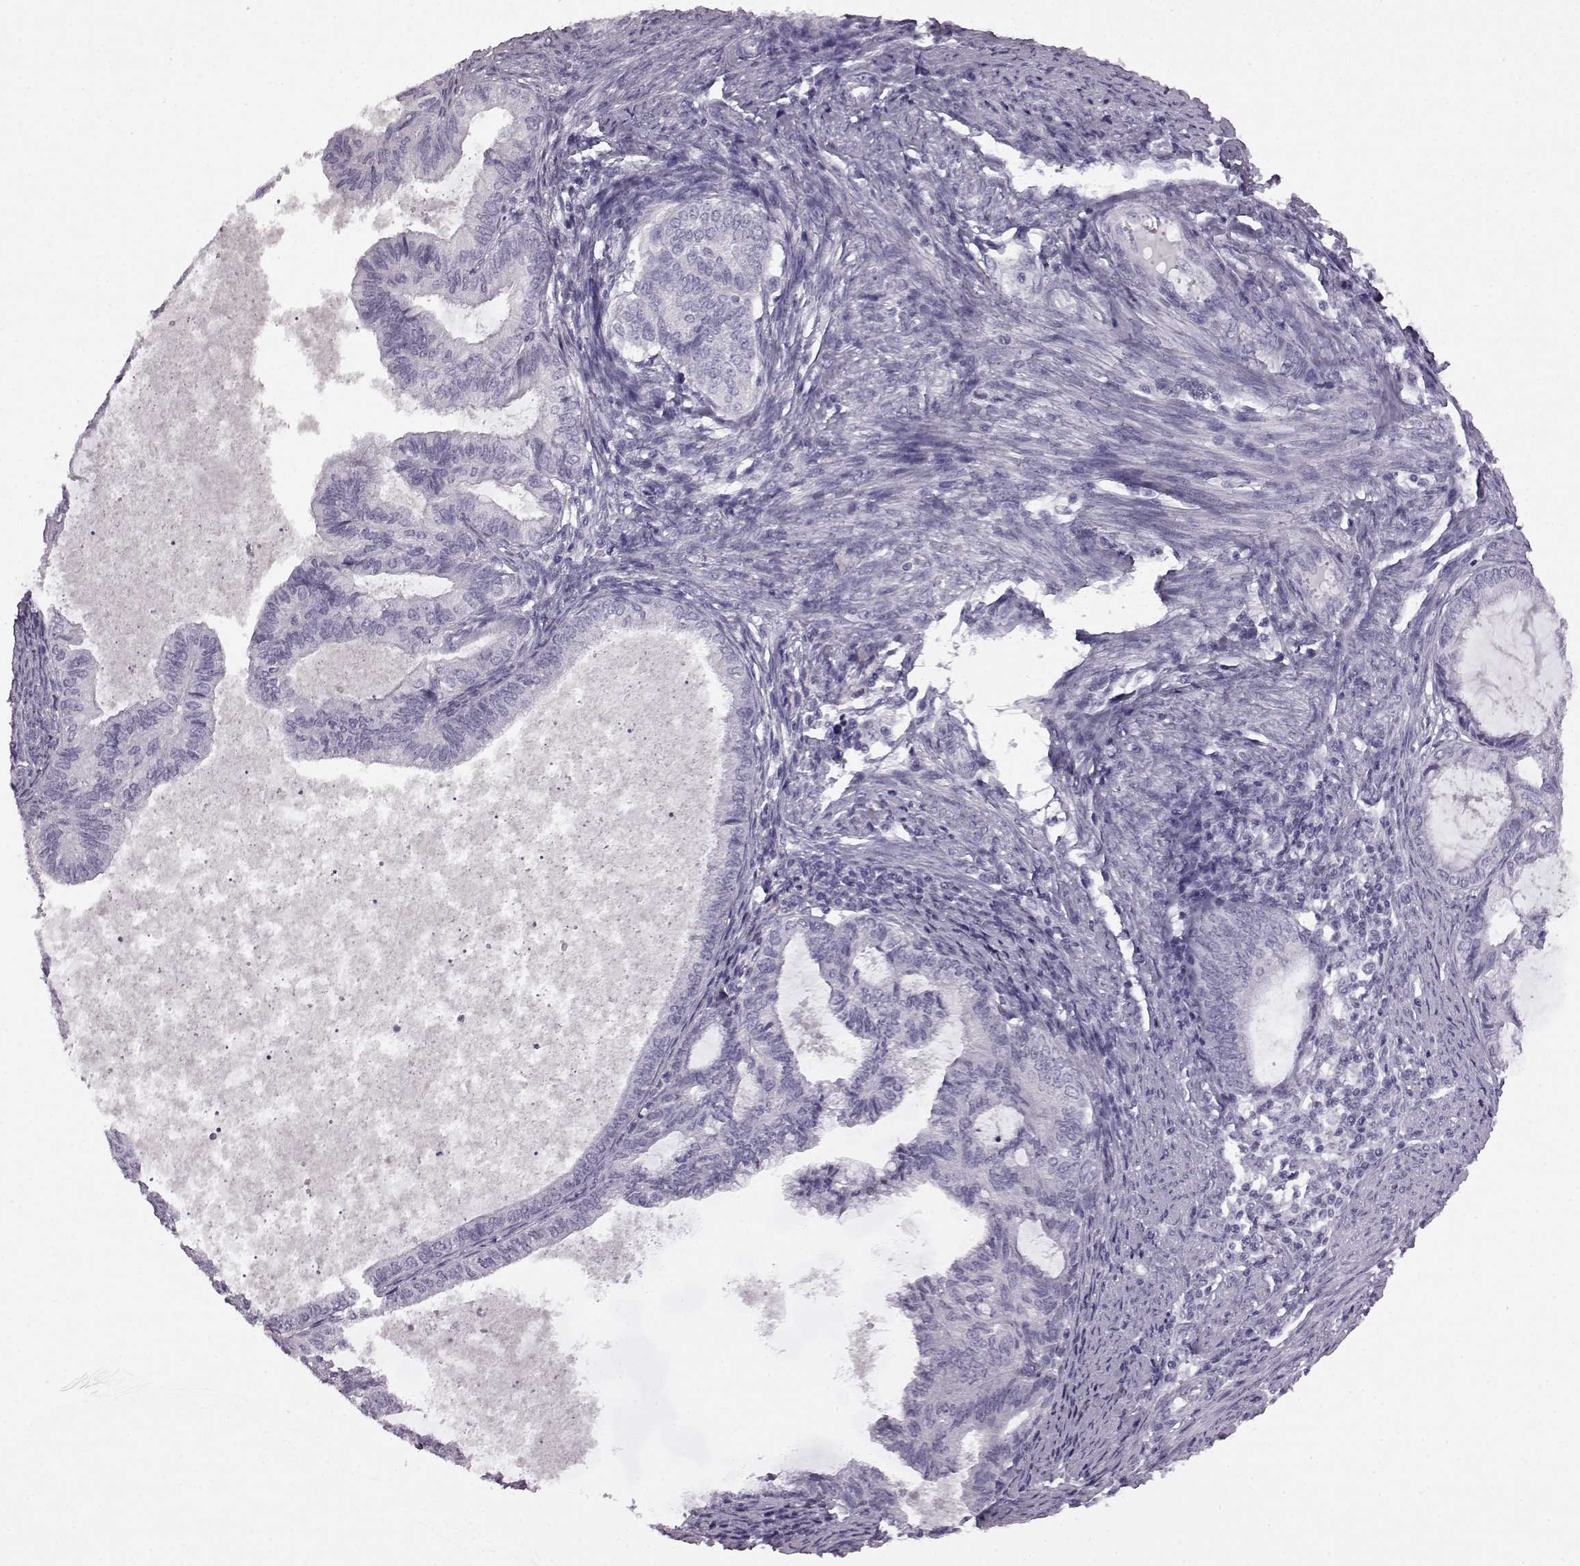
{"staining": {"intensity": "negative", "quantity": "none", "location": "none"}, "tissue": "endometrial cancer", "cell_type": "Tumor cells", "image_type": "cancer", "snomed": [{"axis": "morphology", "description": "Adenocarcinoma, NOS"}, {"axis": "topography", "description": "Endometrium"}], "caption": "Immunohistochemical staining of human endometrial cancer exhibits no significant expression in tumor cells.", "gene": "AIPL1", "patient": {"sex": "female", "age": 86}}